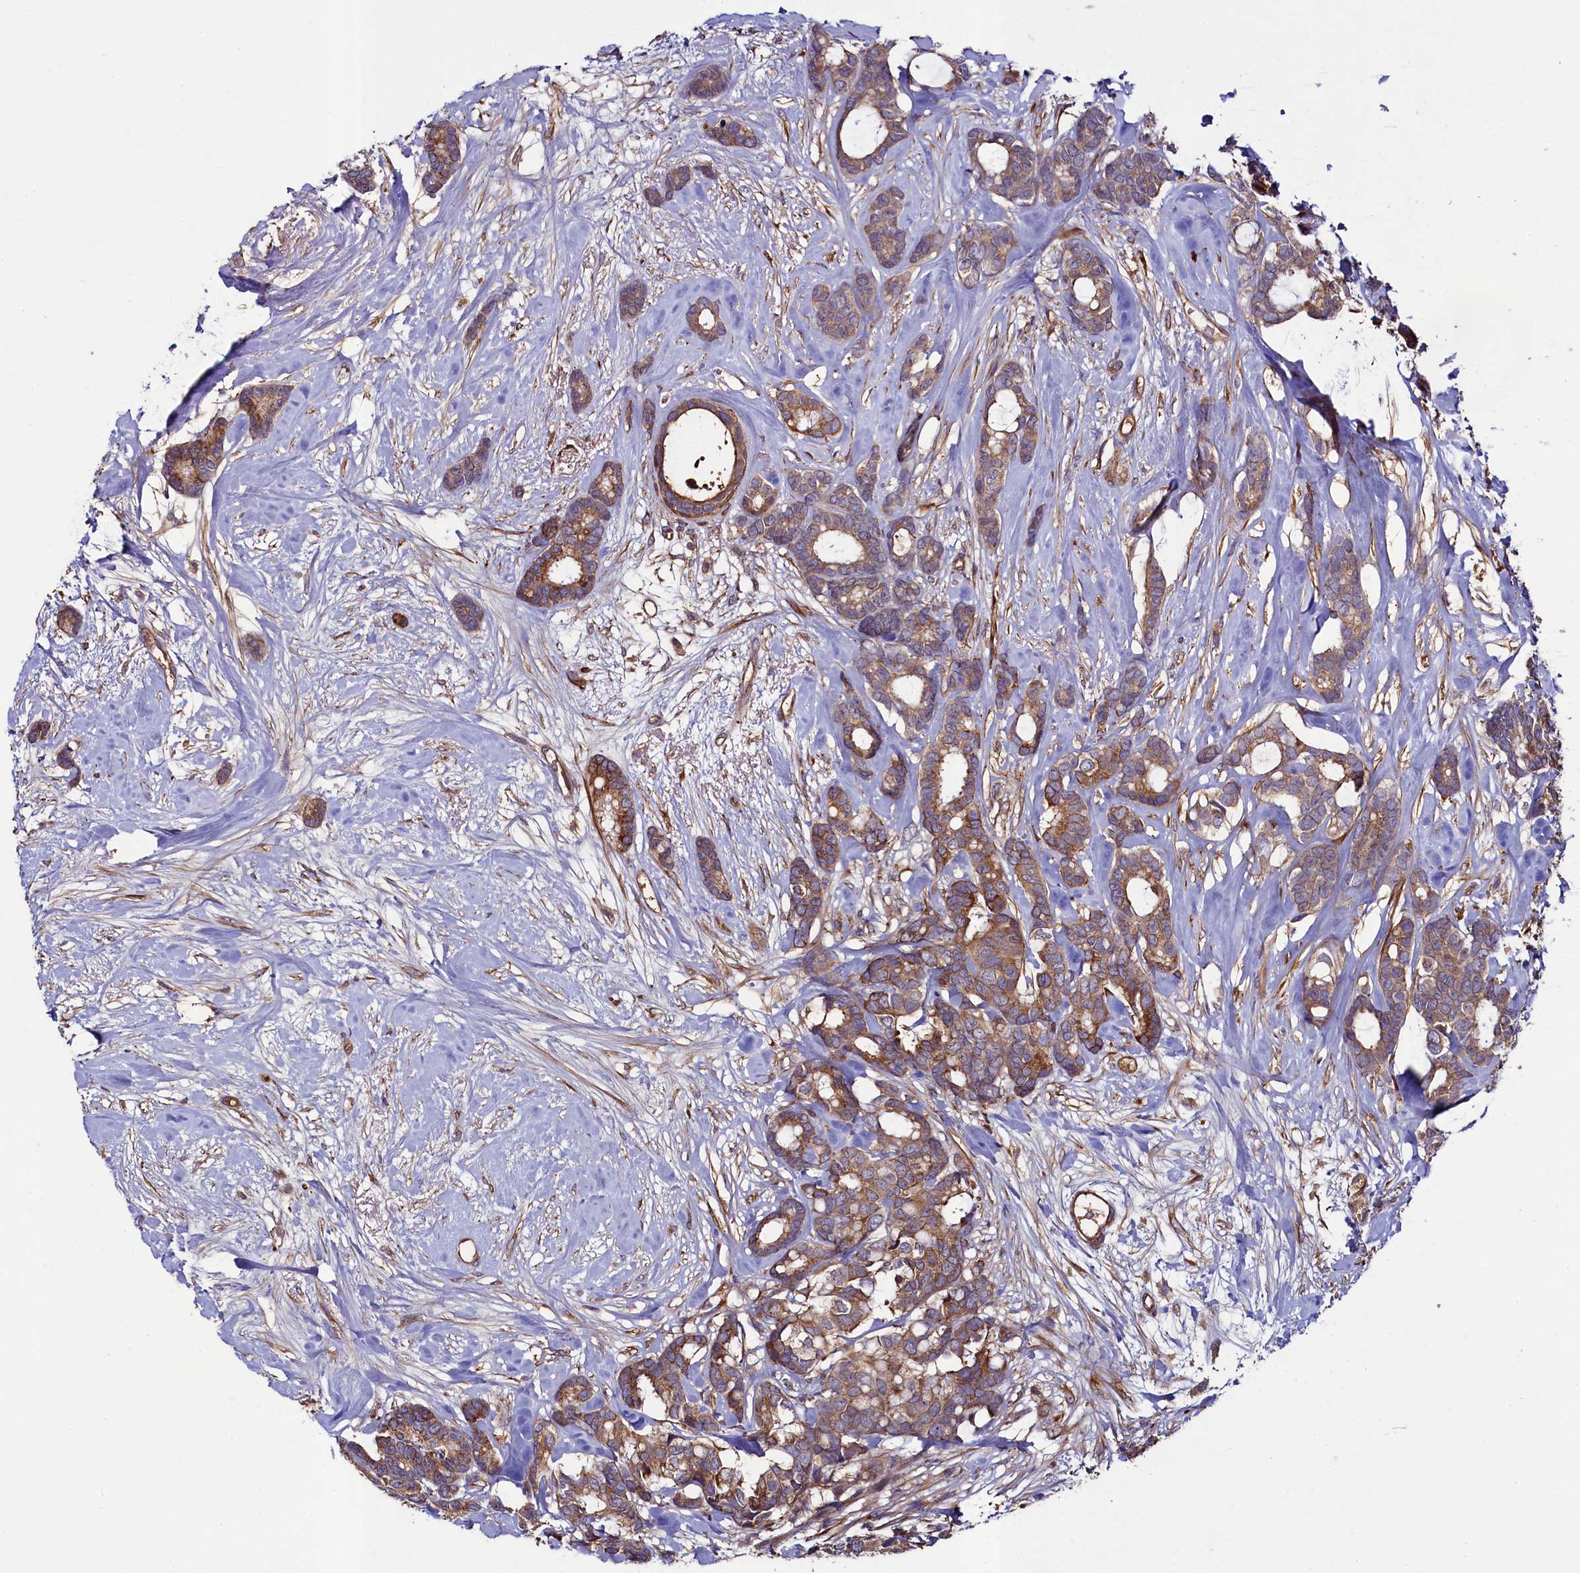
{"staining": {"intensity": "moderate", "quantity": "25%-75%", "location": "cytoplasmic/membranous"}, "tissue": "breast cancer", "cell_type": "Tumor cells", "image_type": "cancer", "snomed": [{"axis": "morphology", "description": "Duct carcinoma"}, {"axis": "topography", "description": "Breast"}], "caption": "Approximately 25%-75% of tumor cells in human breast infiltrating ductal carcinoma demonstrate moderate cytoplasmic/membranous protein staining as visualized by brown immunohistochemical staining.", "gene": "CCDC102A", "patient": {"sex": "female", "age": 87}}